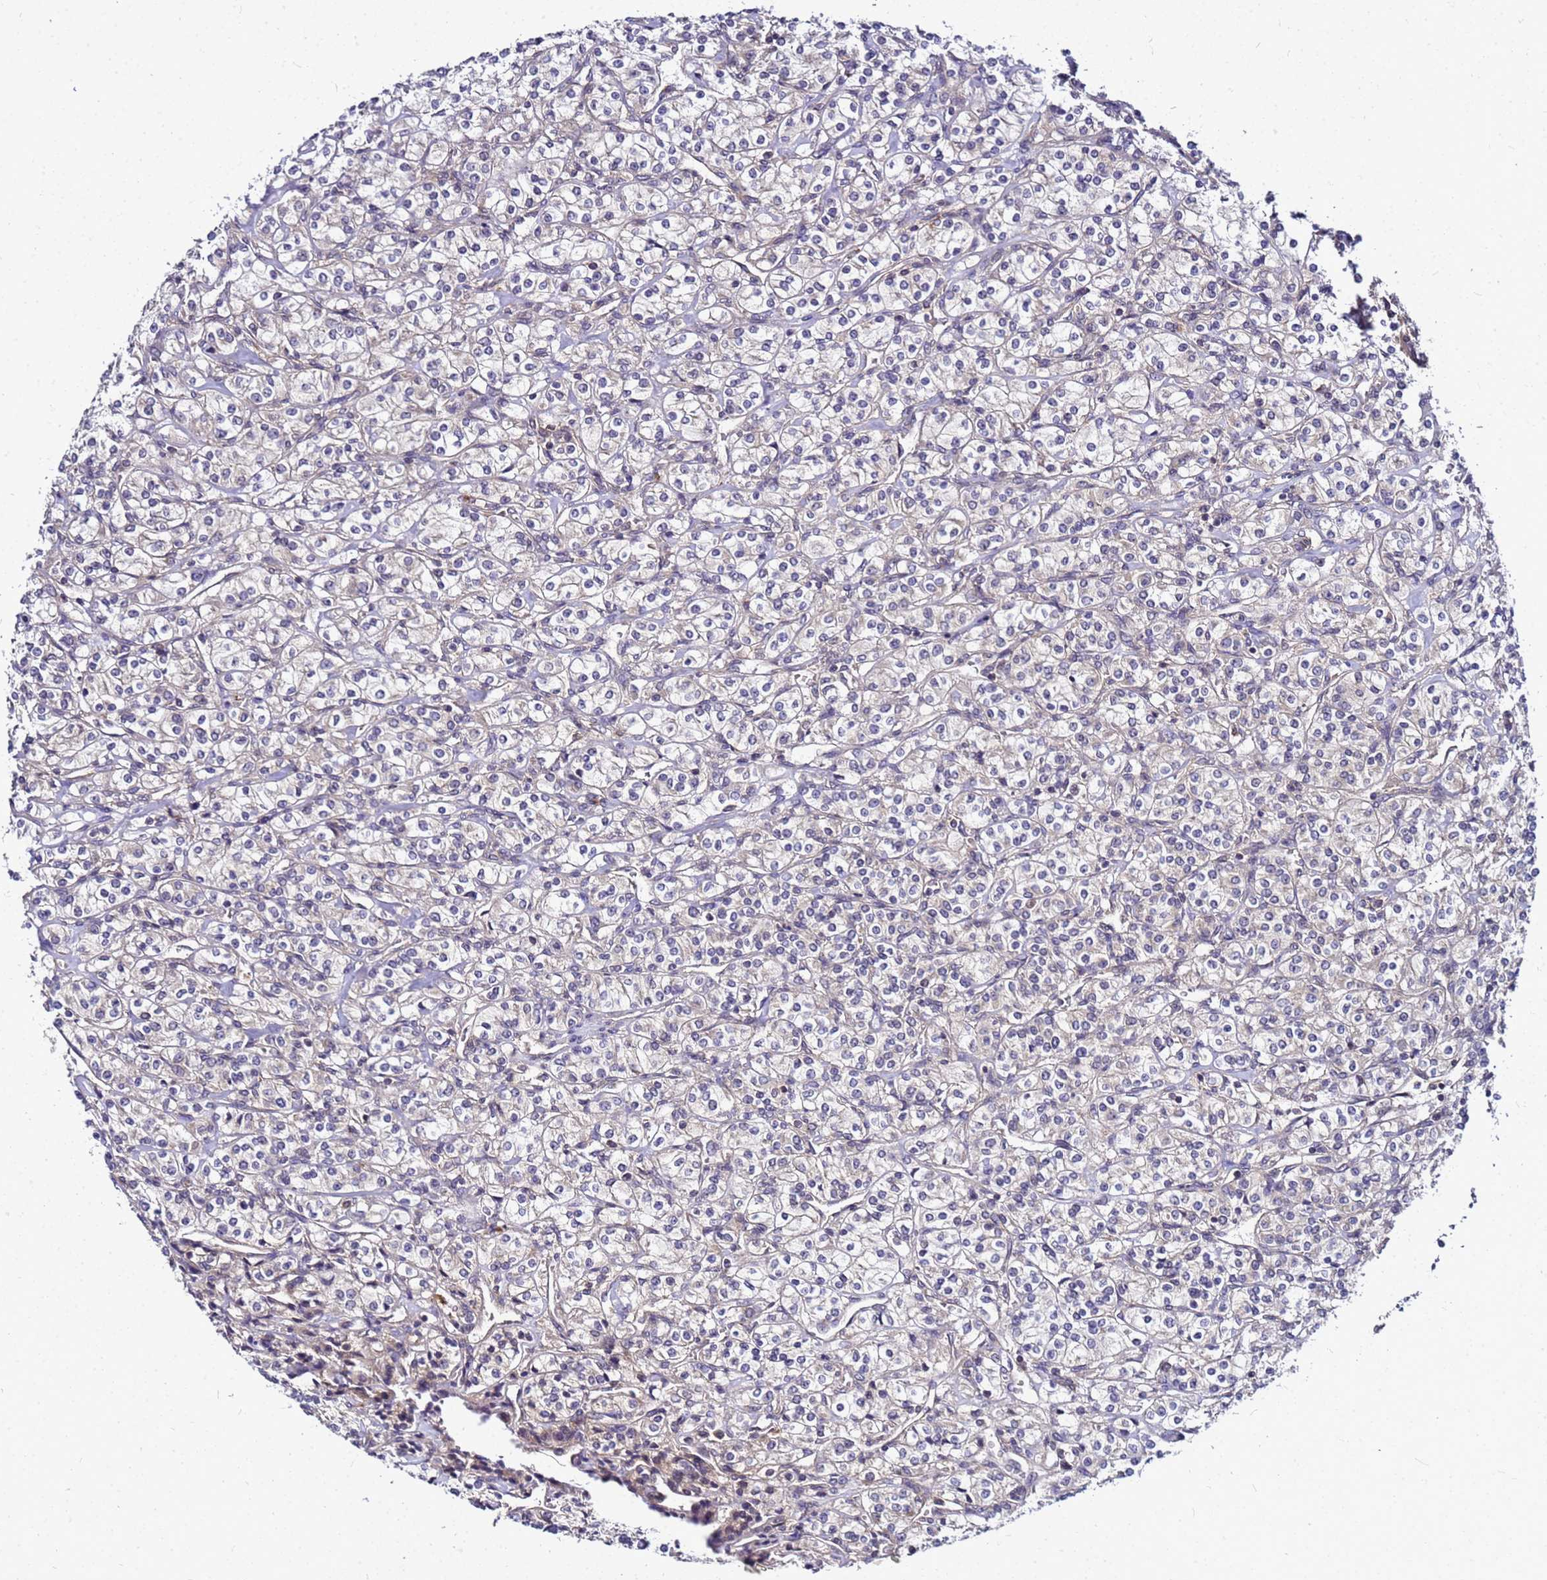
{"staining": {"intensity": "negative", "quantity": "none", "location": "none"}, "tissue": "renal cancer", "cell_type": "Tumor cells", "image_type": "cancer", "snomed": [{"axis": "morphology", "description": "Adenocarcinoma, NOS"}, {"axis": "topography", "description": "Kidney"}], "caption": "DAB (3,3'-diaminobenzidine) immunohistochemical staining of renal adenocarcinoma exhibits no significant staining in tumor cells.", "gene": "SAT1", "patient": {"sex": "male", "age": 77}}